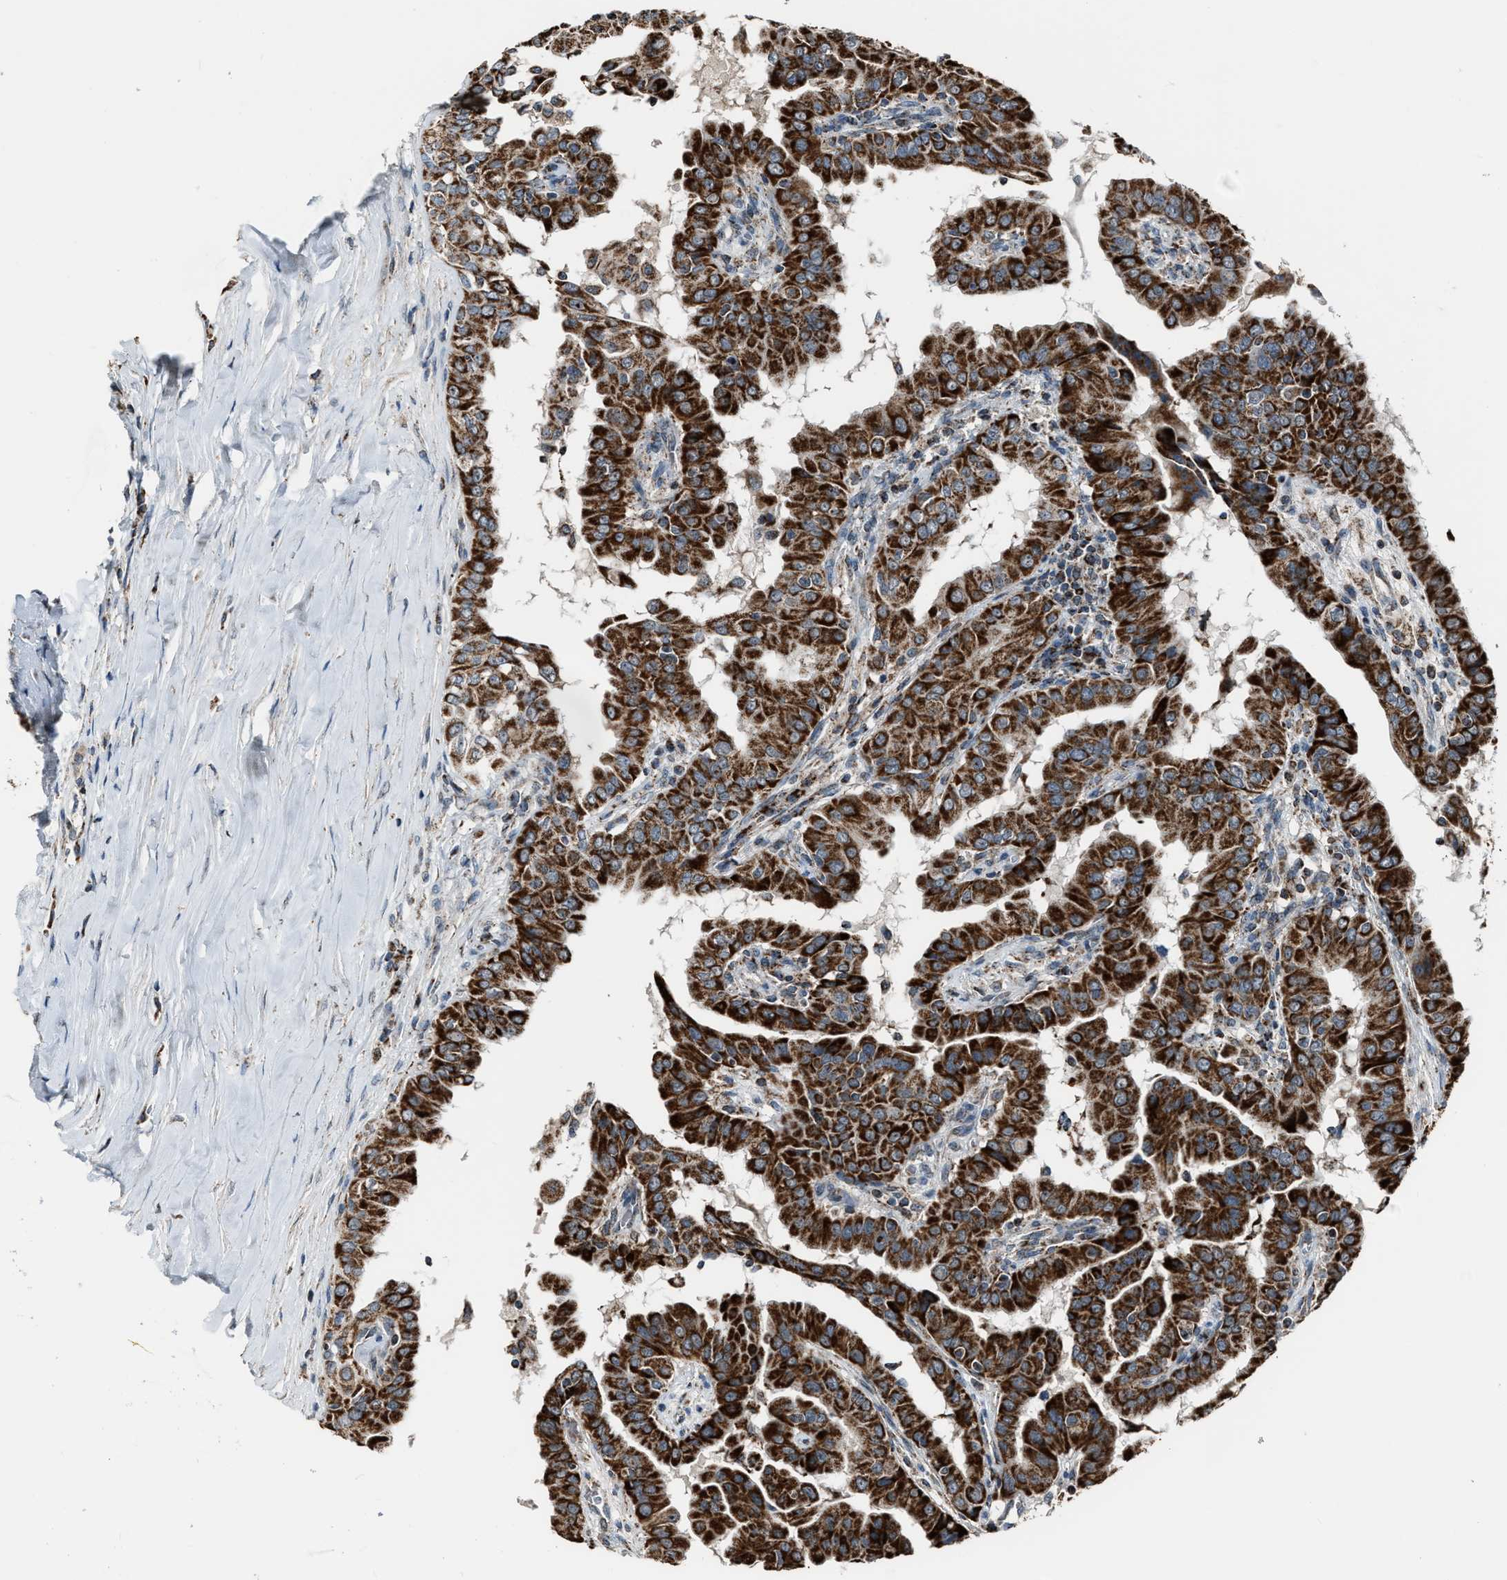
{"staining": {"intensity": "strong", "quantity": ">75%", "location": "cytoplasmic/membranous"}, "tissue": "thyroid cancer", "cell_type": "Tumor cells", "image_type": "cancer", "snomed": [{"axis": "morphology", "description": "Papillary adenocarcinoma, NOS"}, {"axis": "topography", "description": "Thyroid gland"}], "caption": "Immunohistochemical staining of human thyroid cancer (papillary adenocarcinoma) exhibits high levels of strong cytoplasmic/membranous staining in approximately >75% of tumor cells.", "gene": "CHN2", "patient": {"sex": "male", "age": 33}}